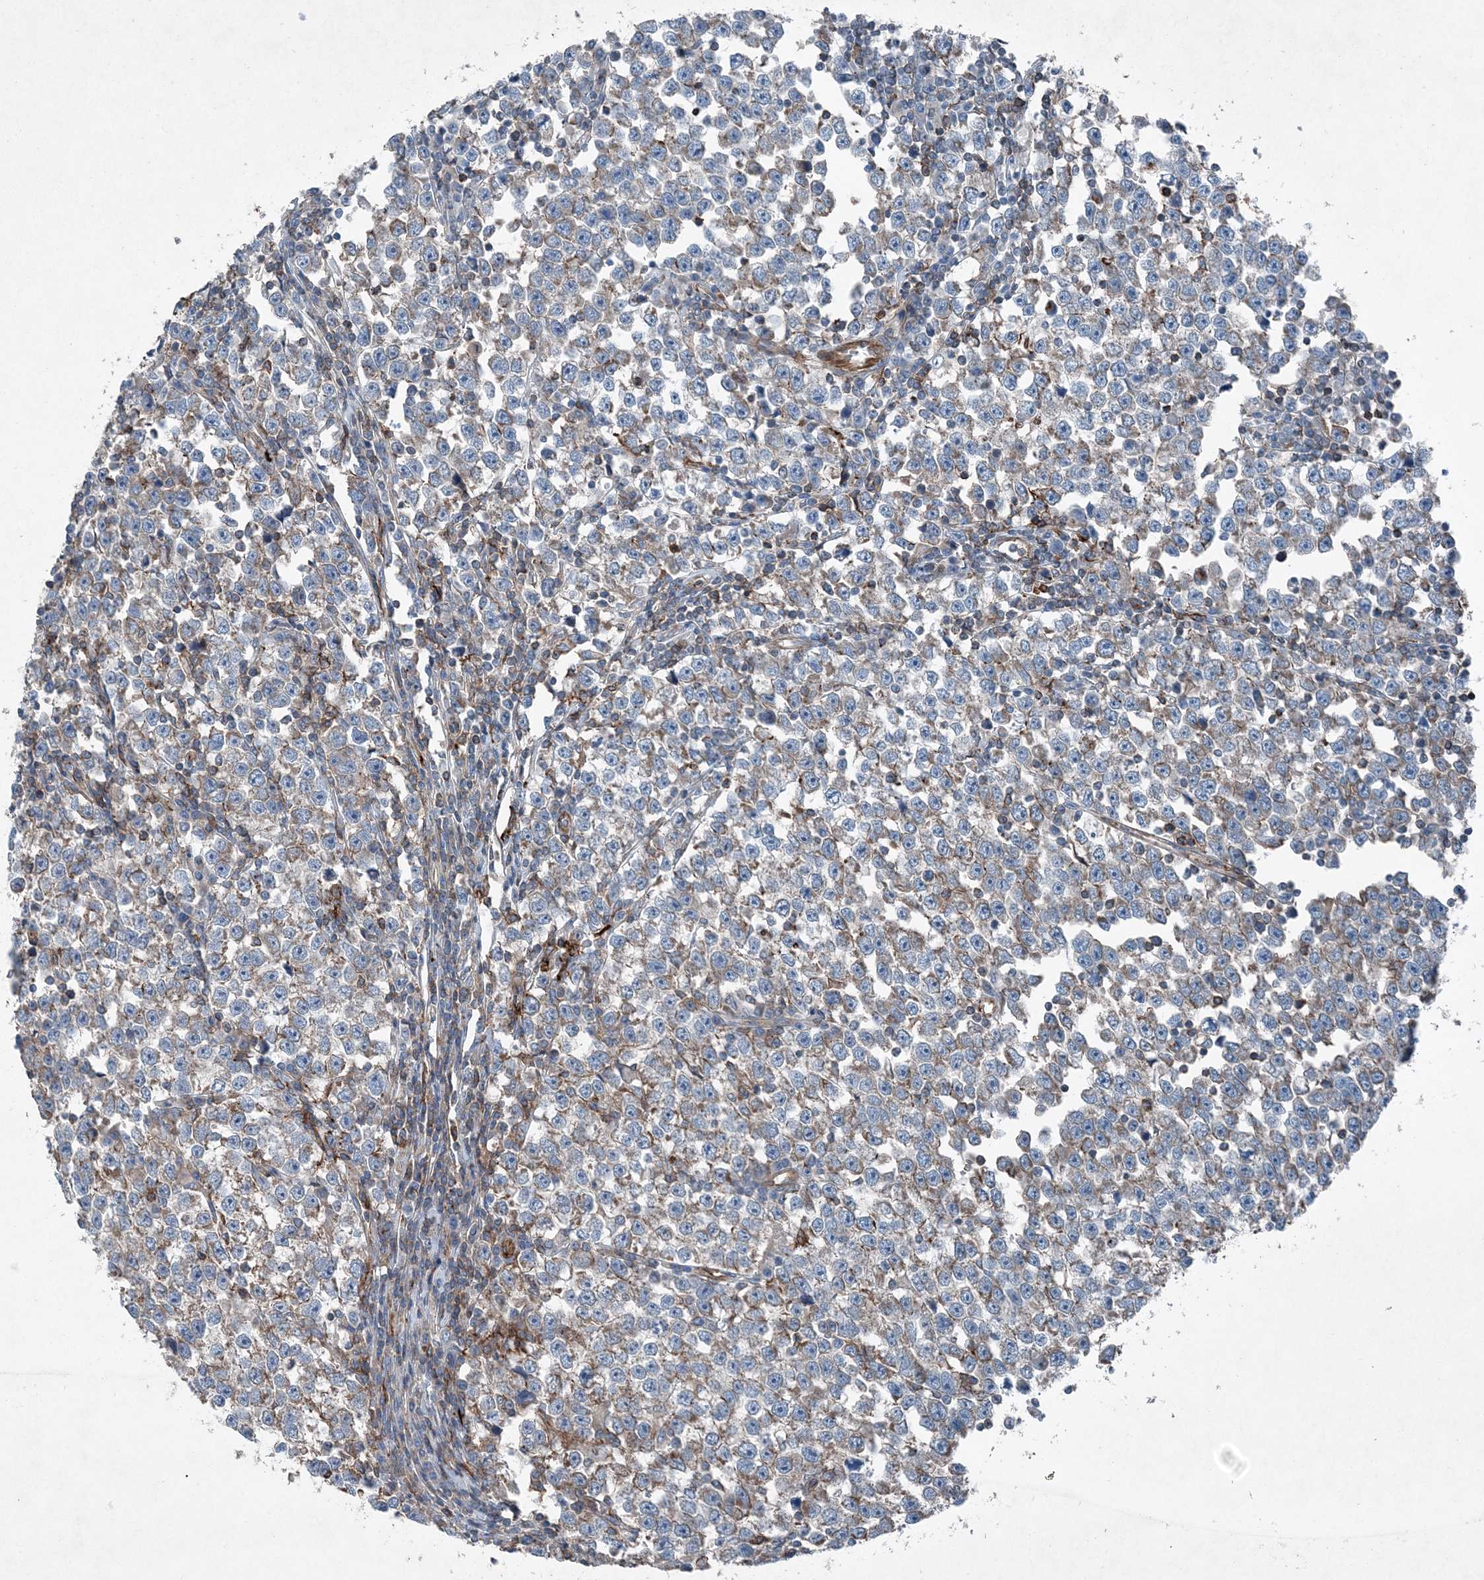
{"staining": {"intensity": "moderate", "quantity": "<25%", "location": "cytoplasmic/membranous"}, "tissue": "testis cancer", "cell_type": "Tumor cells", "image_type": "cancer", "snomed": [{"axis": "morphology", "description": "Normal tissue, NOS"}, {"axis": "morphology", "description": "Seminoma, NOS"}, {"axis": "topography", "description": "Testis"}], "caption": "Protein positivity by immunohistochemistry (IHC) exhibits moderate cytoplasmic/membranous staining in approximately <25% of tumor cells in seminoma (testis). Nuclei are stained in blue.", "gene": "DGUOK", "patient": {"sex": "male", "age": 43}}